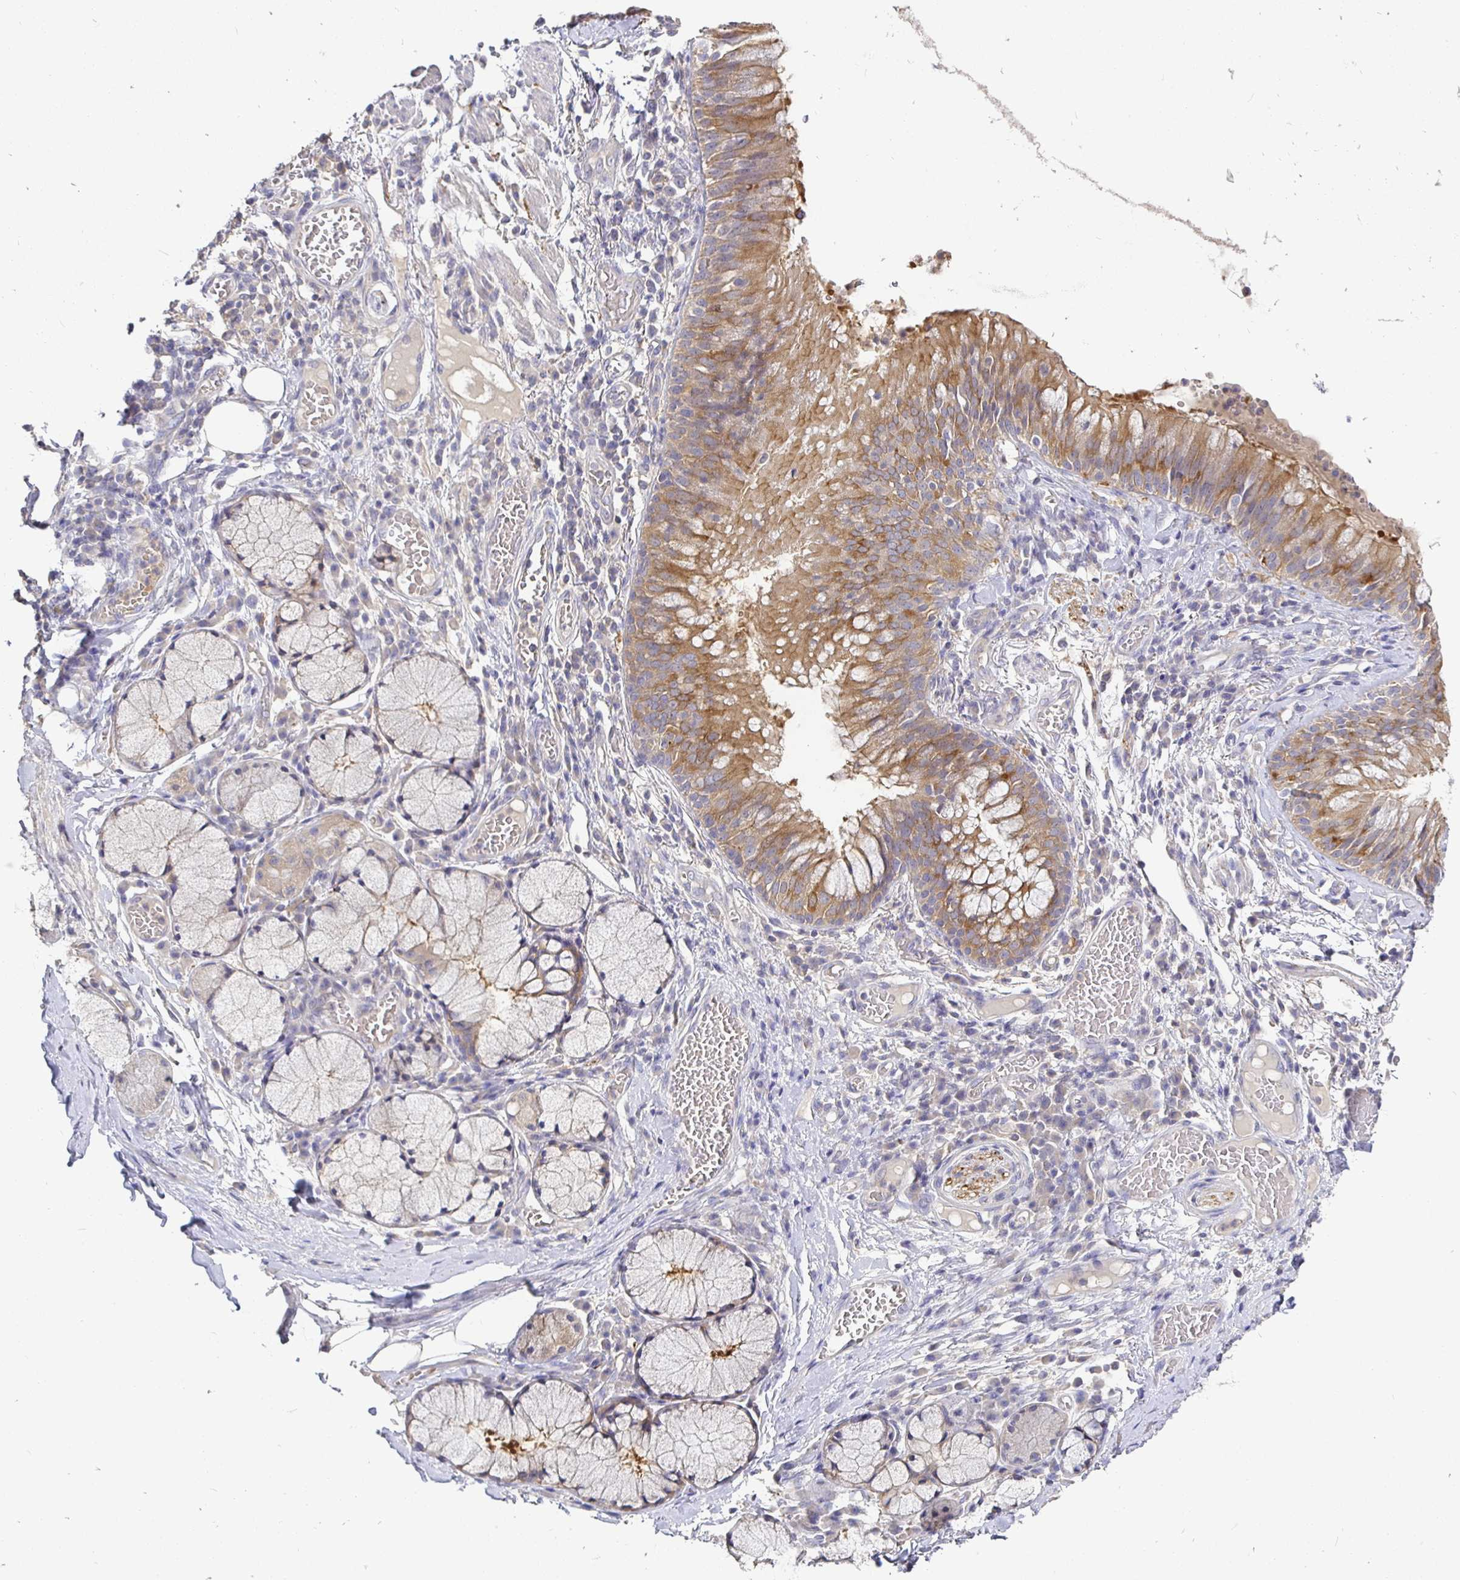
{"staining": {"intensity": "negative", "quantity": "none", "location": "none"}, "tissue": "soft tissue", "cell_type": "Fibroblasts", "image_type": "normal", "snomed": [{"axis": "morphology", "description": "Normal tissue, NOS"}, {"axis": "topography", "description": "Cartilage tissue"}, {"axis": "topography", "description": "Bronchus"}], "caption": "Immunohistochemical staining of benign soft tissue displays no significant positivity in fibroblasts.", "gene": "KIF21A", "patient": {"sex": "male", "age": 56}}